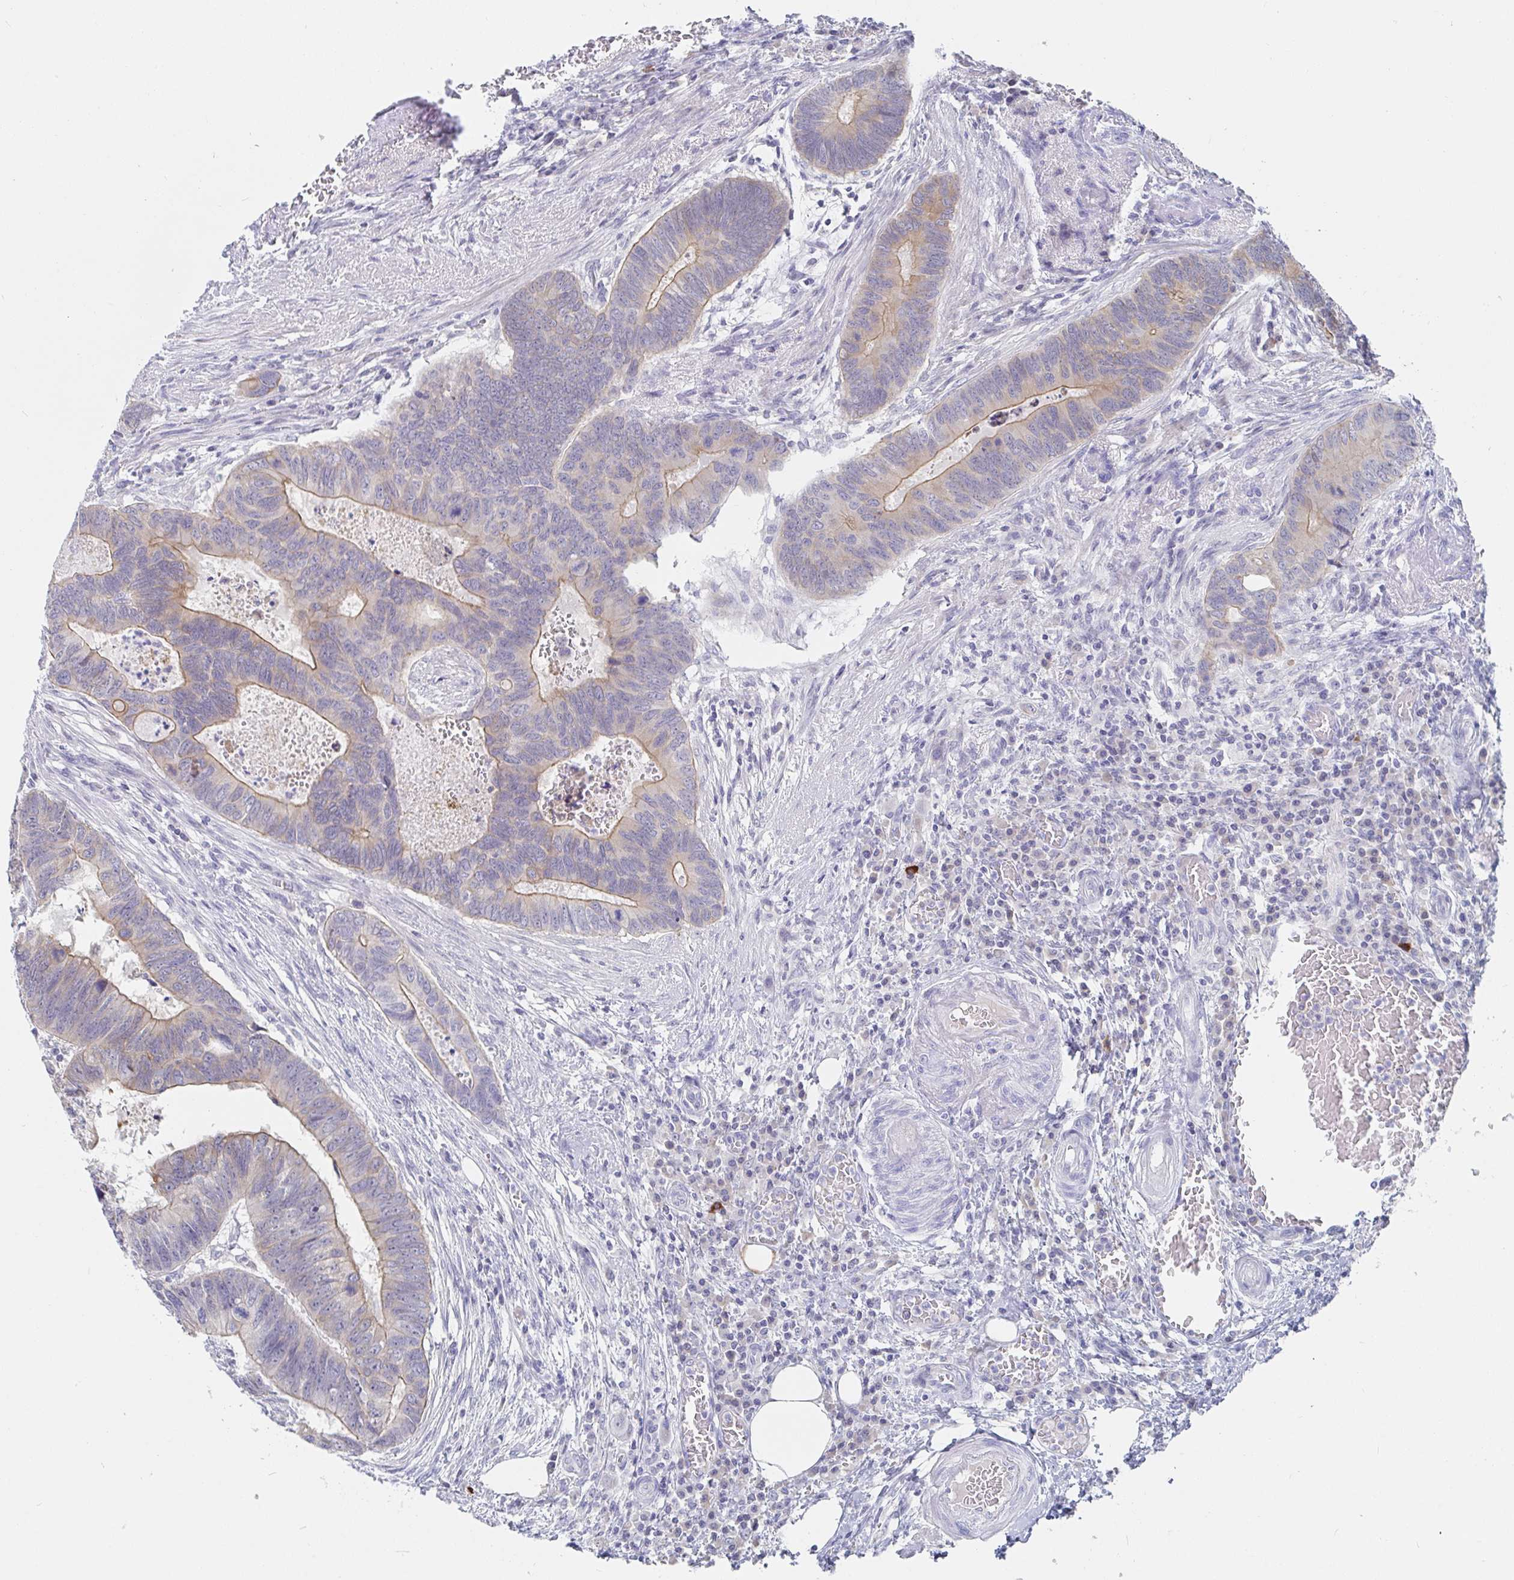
{"staining": {"intensity": "weak", "quantity": "25%-75%", "location": "cytoplasmic/membranous"}, "tissue": "colorectal cancer", "cell_type": "Tumor cells", "image_type": "cancer", "snomed": [{"axis": "morphology", "description": "Adenocarcinoma, NOS"}, {"axis": "topography", "description": "Colon"}], "caption": "This photomicrograph exhibits adenocarcinoma (colorectal) stained with immunohistochemistry to label a protein in brown. The cytoplasmic/membranous of tumor cells show weak positivity for the protein. Nuclei are counter-stained blue.", "gene": "ZNF430", "patient": {"sex": "male", "age": 62}}